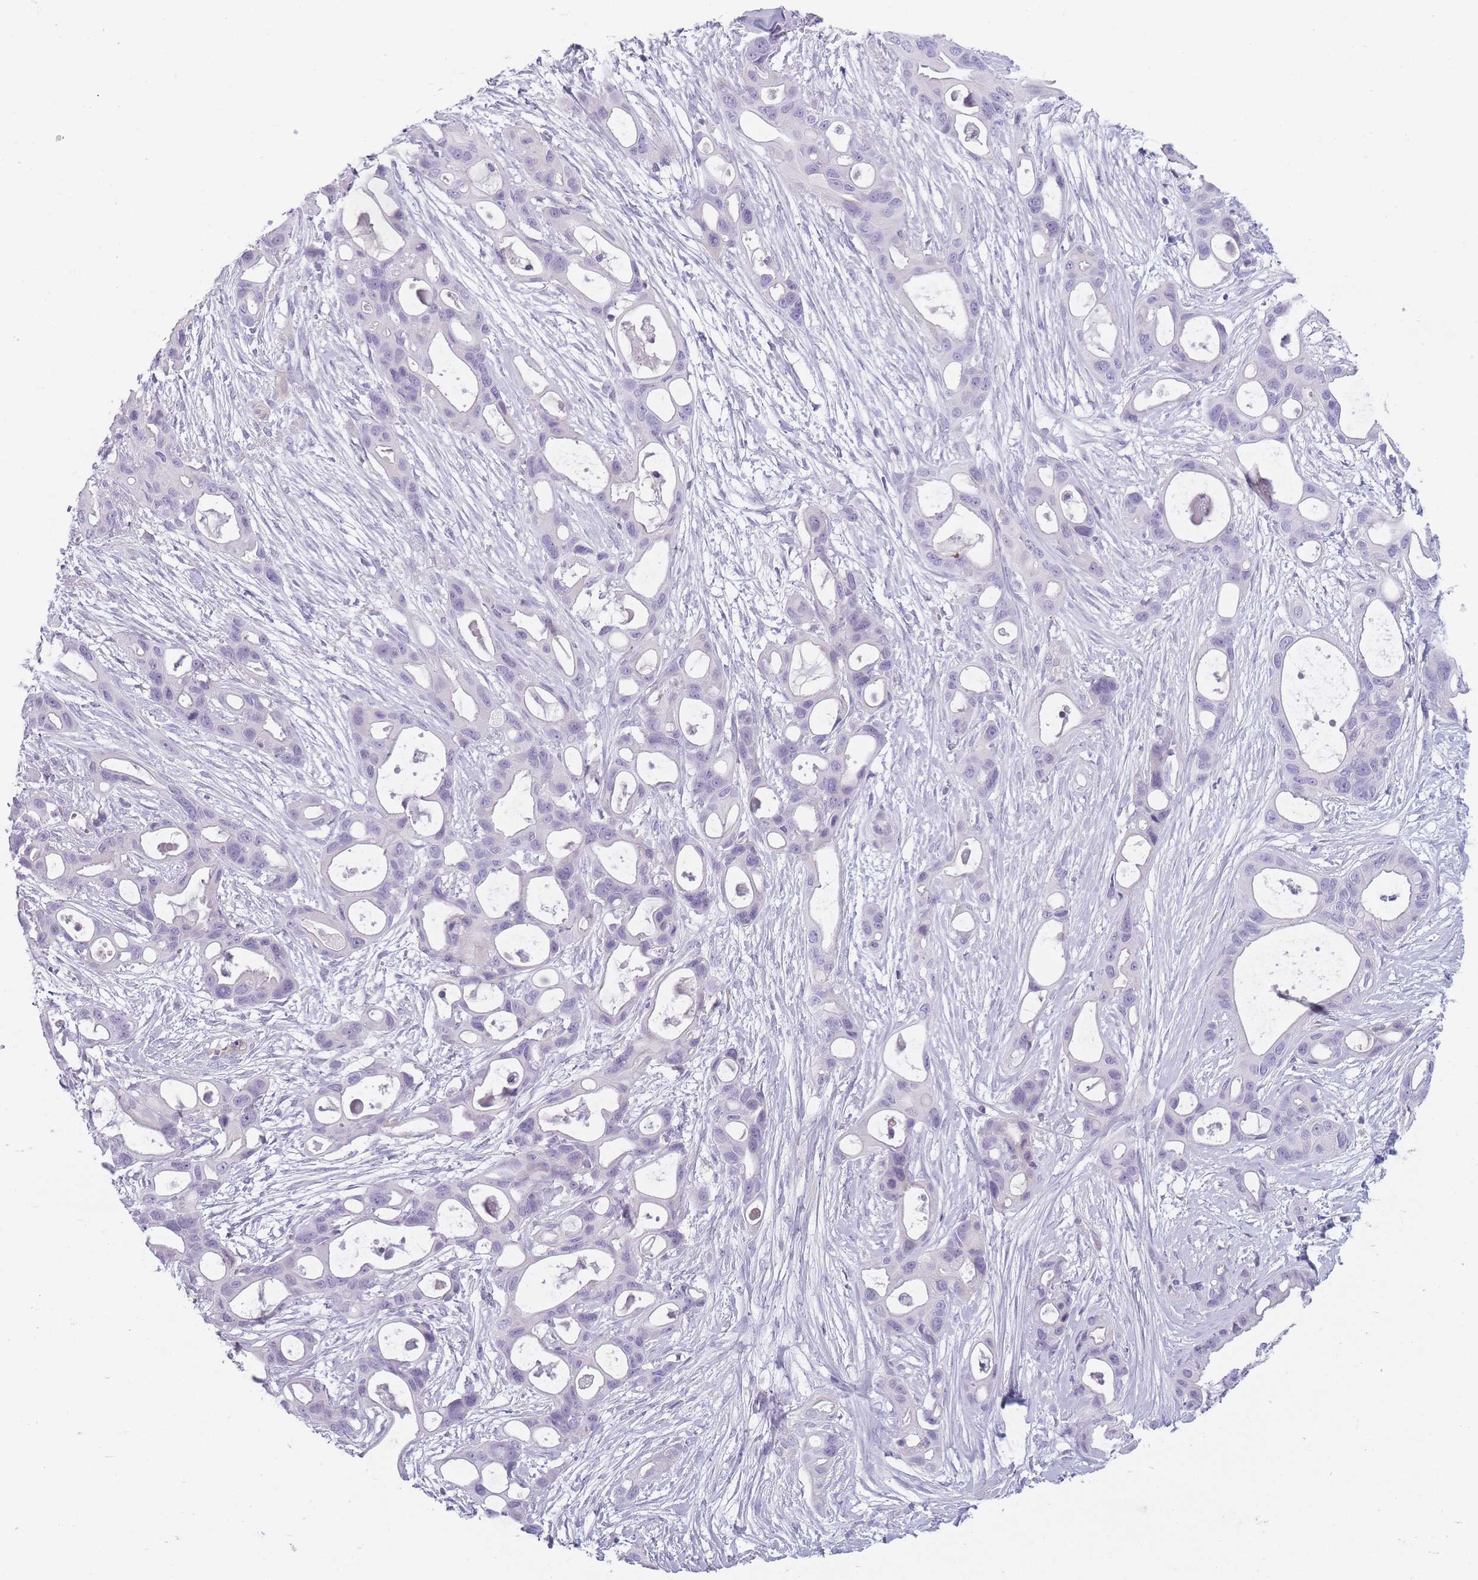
{"staining": {"intensity": "negative", "quantity": "none", "location": "none"}, "tissue": "ovarian cancer", "cell_type": "Tumor cells", "image_type": "cancer", "snomed": [{"axis": "morphology", "description": "Cystadenocarcinoma, mucinous, NOS"}, {"axis": "topography", "description": "Ovary"}], "caption": "A high-resolution photomicrograph shows immunohistochemistry staining of ovarian cancer (mucinous cystadenocarcinoma), which demonstrates no significant expression in tumor cells. (DAB immunohistochemistry visualized using brightfield microscopy, high magnification).", "gene": "GGT1", "patient": {"sex": "female", "age": 70}}